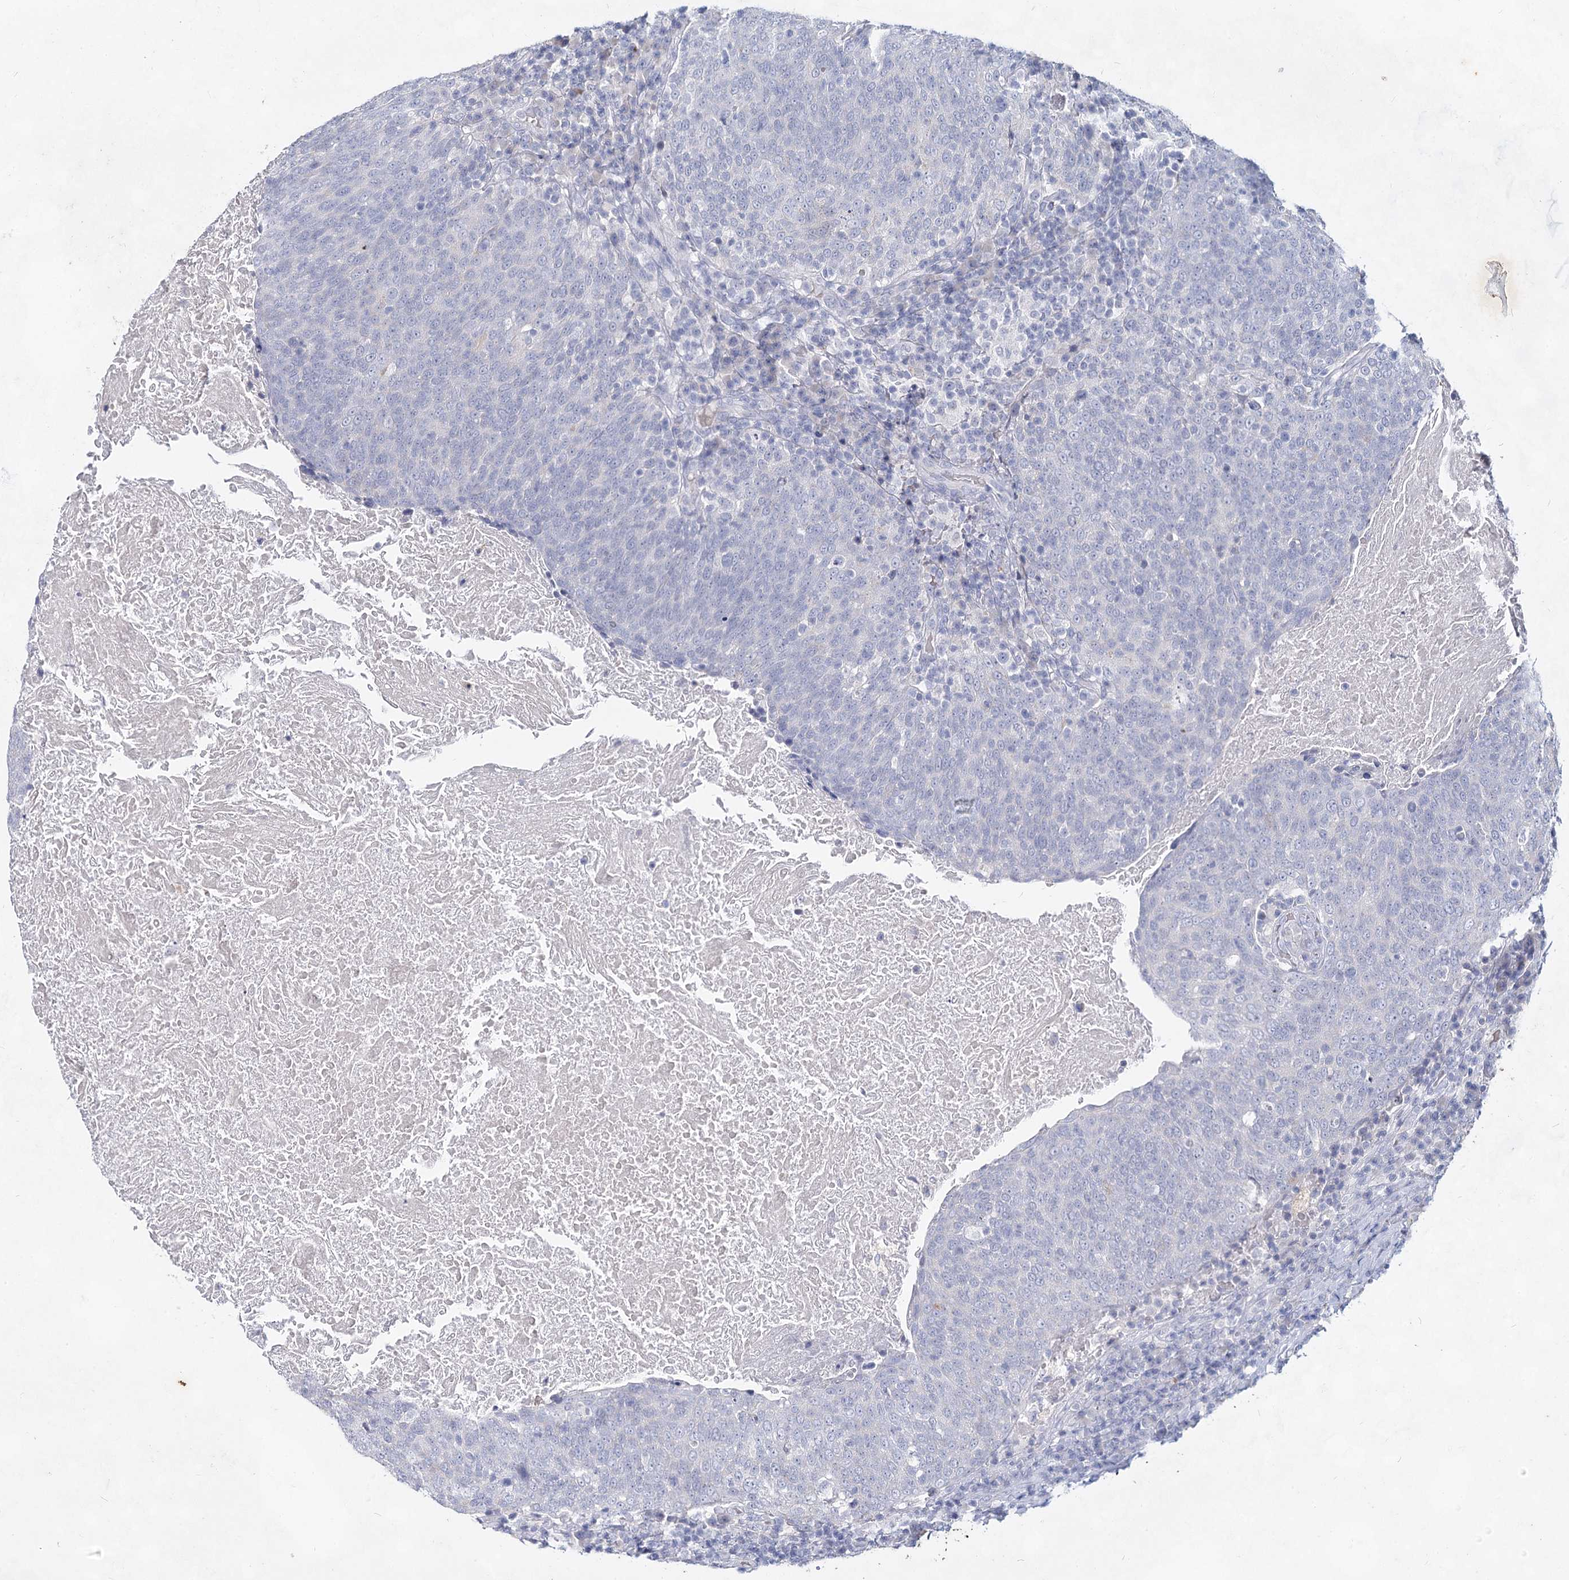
{"staining": {"intensity": "negative", "quantity": "none", "location": "none"}, "tissue": "head and neck cancer", "cell_type": "Tumor cells", "image_type": "cancer", "snomed": [{"axis": "morphology", "description": "Squamous cell carcinoma, NOS"}, {"axis": "morphology", "description": "Squamous cell carcinoma, metastatic, NOS"}, {"axis": "topography", "description": "Lymph node"}, {"axis": "topography", "description": "Head-Neck"}], "caption": "Head and neck metastatic squamous cell carcinoma was stained to show a protein in brown. There is no significant positivity in tumor cells.", "gene": "CCDC73", "patient": {"sex": "male", "age": 62}}